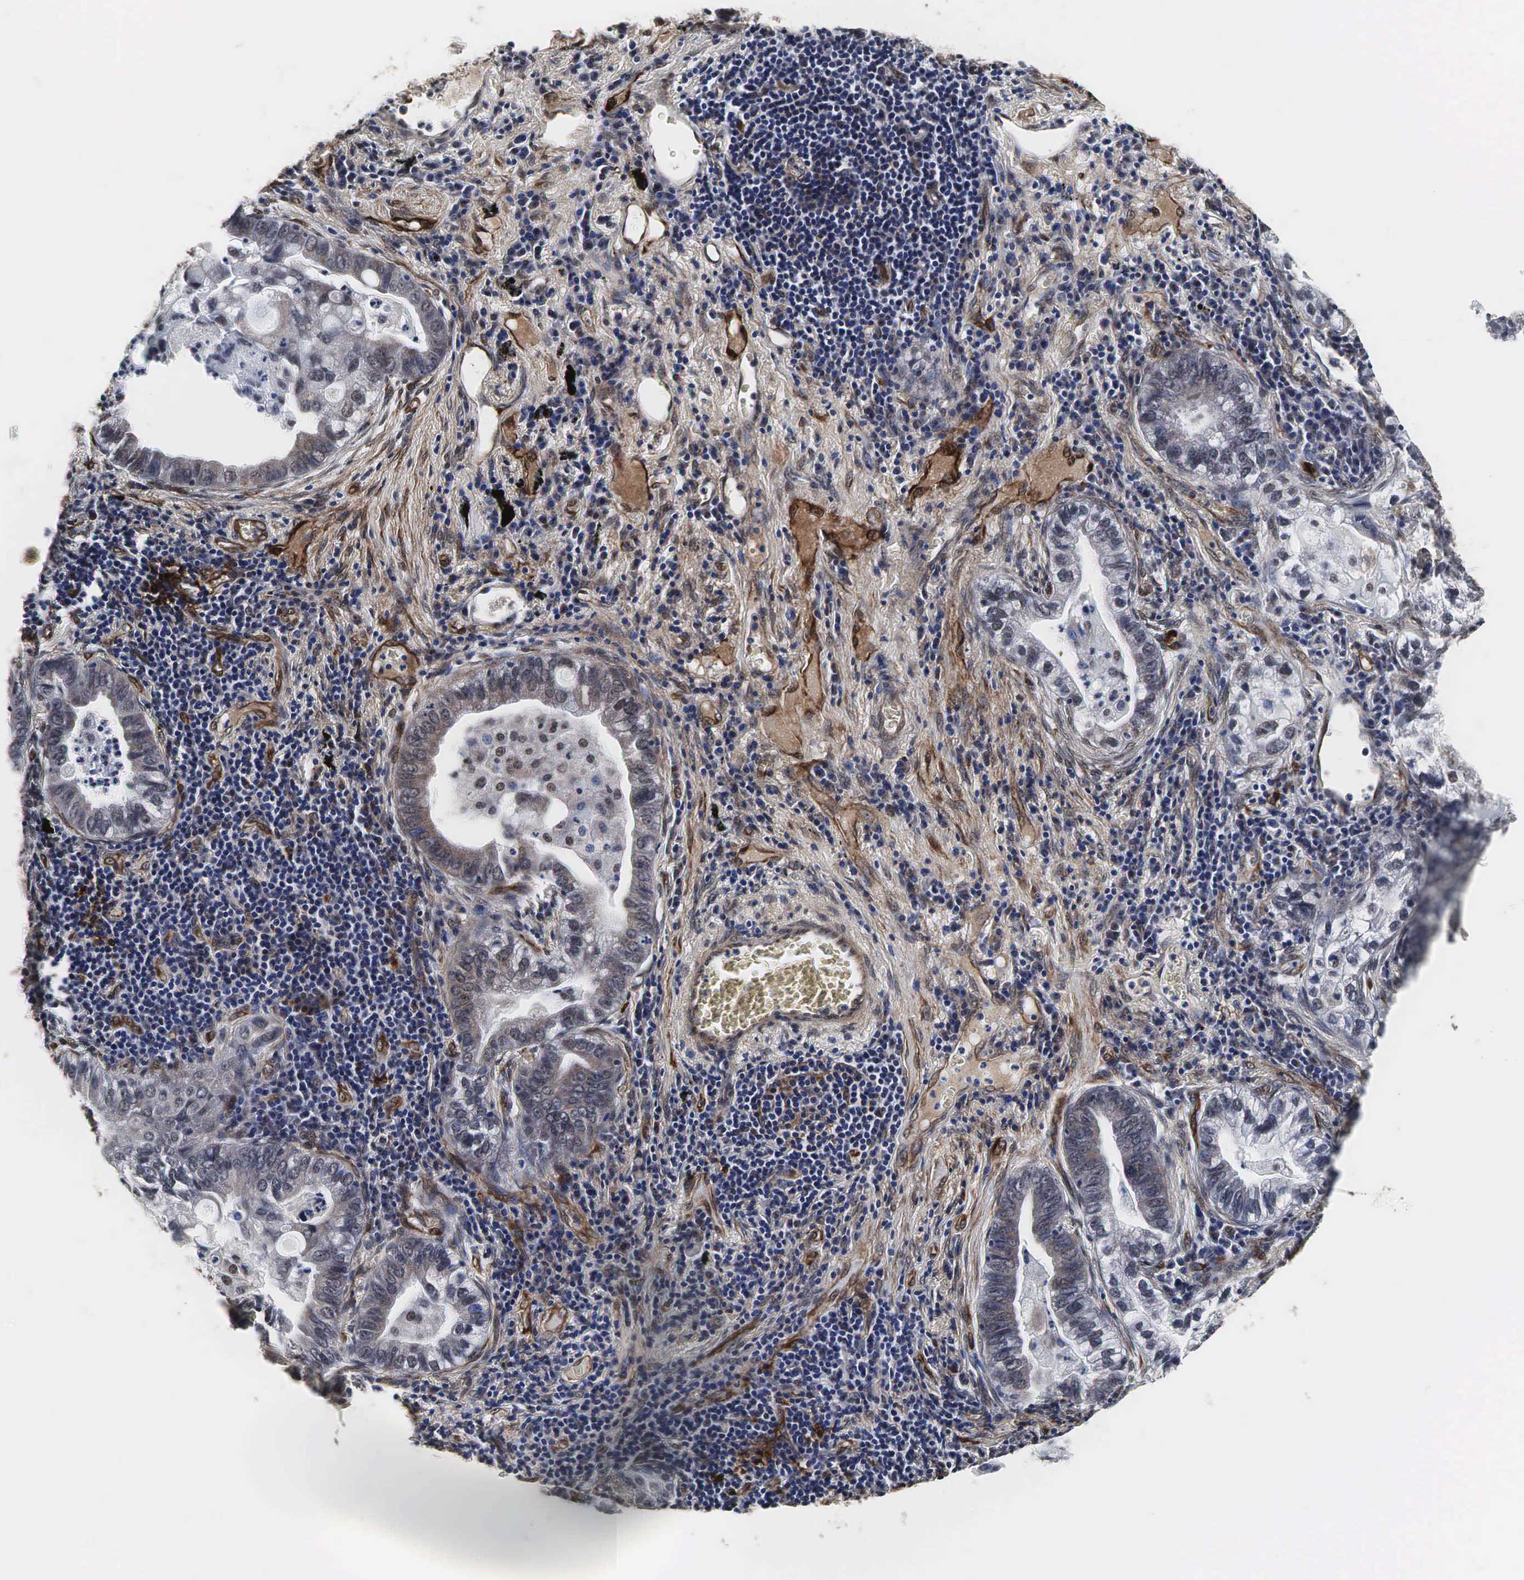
{"staining": {"intensity": "moderate", "quantity": "<25%", "location": "cytoplasmic/membranous"}, "tissue": "lung cancer", "cell_type": "Tumor cells", "image_type": "cancer", "snomed": [{"axis": "morphology", "description": "Adenocarcinoma, NOS"}, {"axis": "topography", "description": "Lung"}], "caption": "Protein analysis of adenocarcinoma (lung) tissue exhibits moderate cytoplasmic/membranous expression in about <25% of tumor cells.", "gene": "SPIN1", "patient": {"sex": "female", "age": 50}}